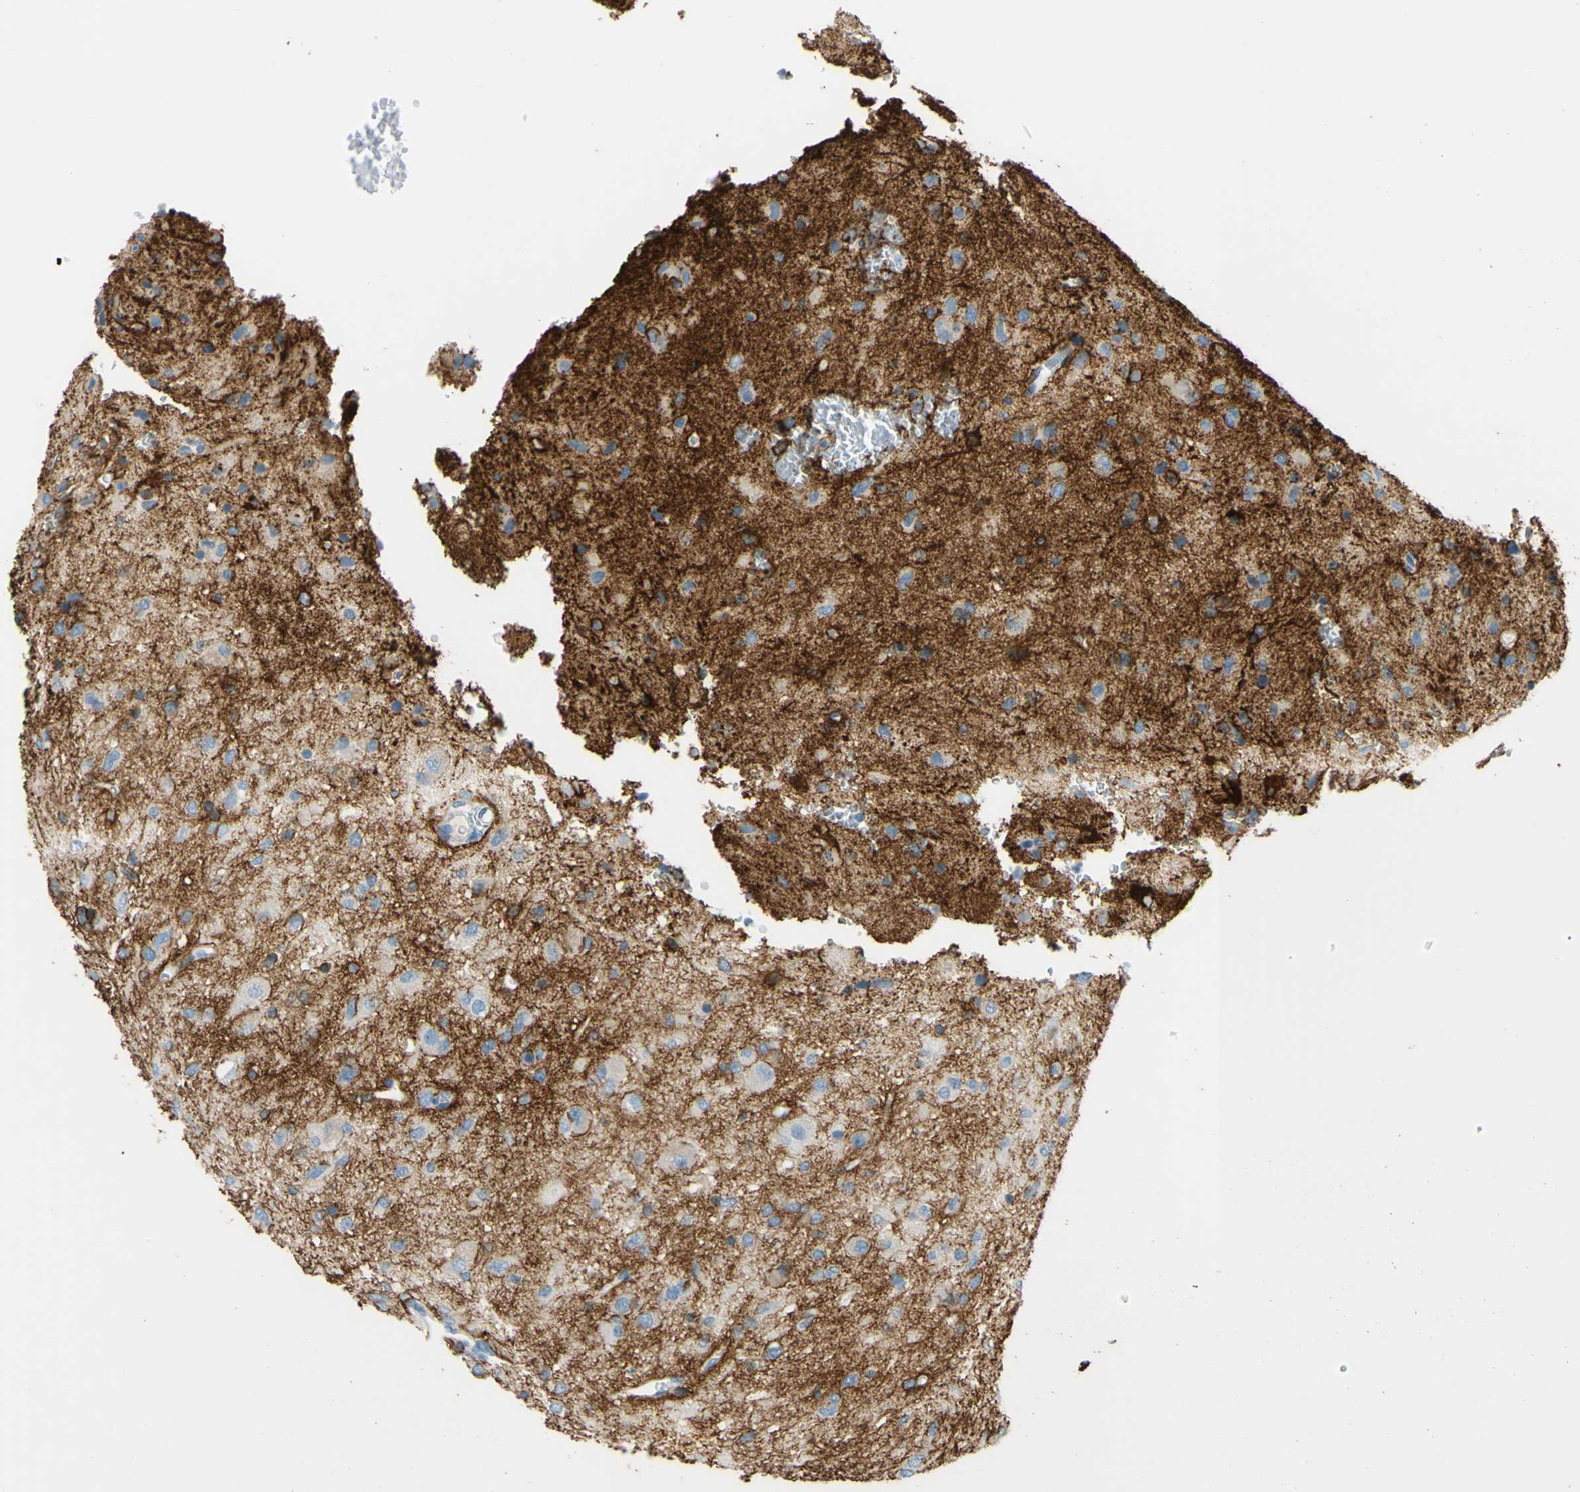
{"staining": {"intensity": "negative", "quantity": "none", "location": "none"}, "tissue": "glioma", "cell_type": "Tumor cells", "image_type": "cancer", "snomed": [{"axis": "morphology", "description": "Glioma, malignant, Low grade"}, {"axis": "topography", "description": "Brain"}], "caption": "Protein analysis of malignant low-grade glioma displays no significant expression in tumor cells. (DAB (3,3'-diaminobenzidine) IHC visualized using brightfield microscopy, high magnification).", "gene": "SLC1A2", "patient": {"sex": "male", "age": 77}}